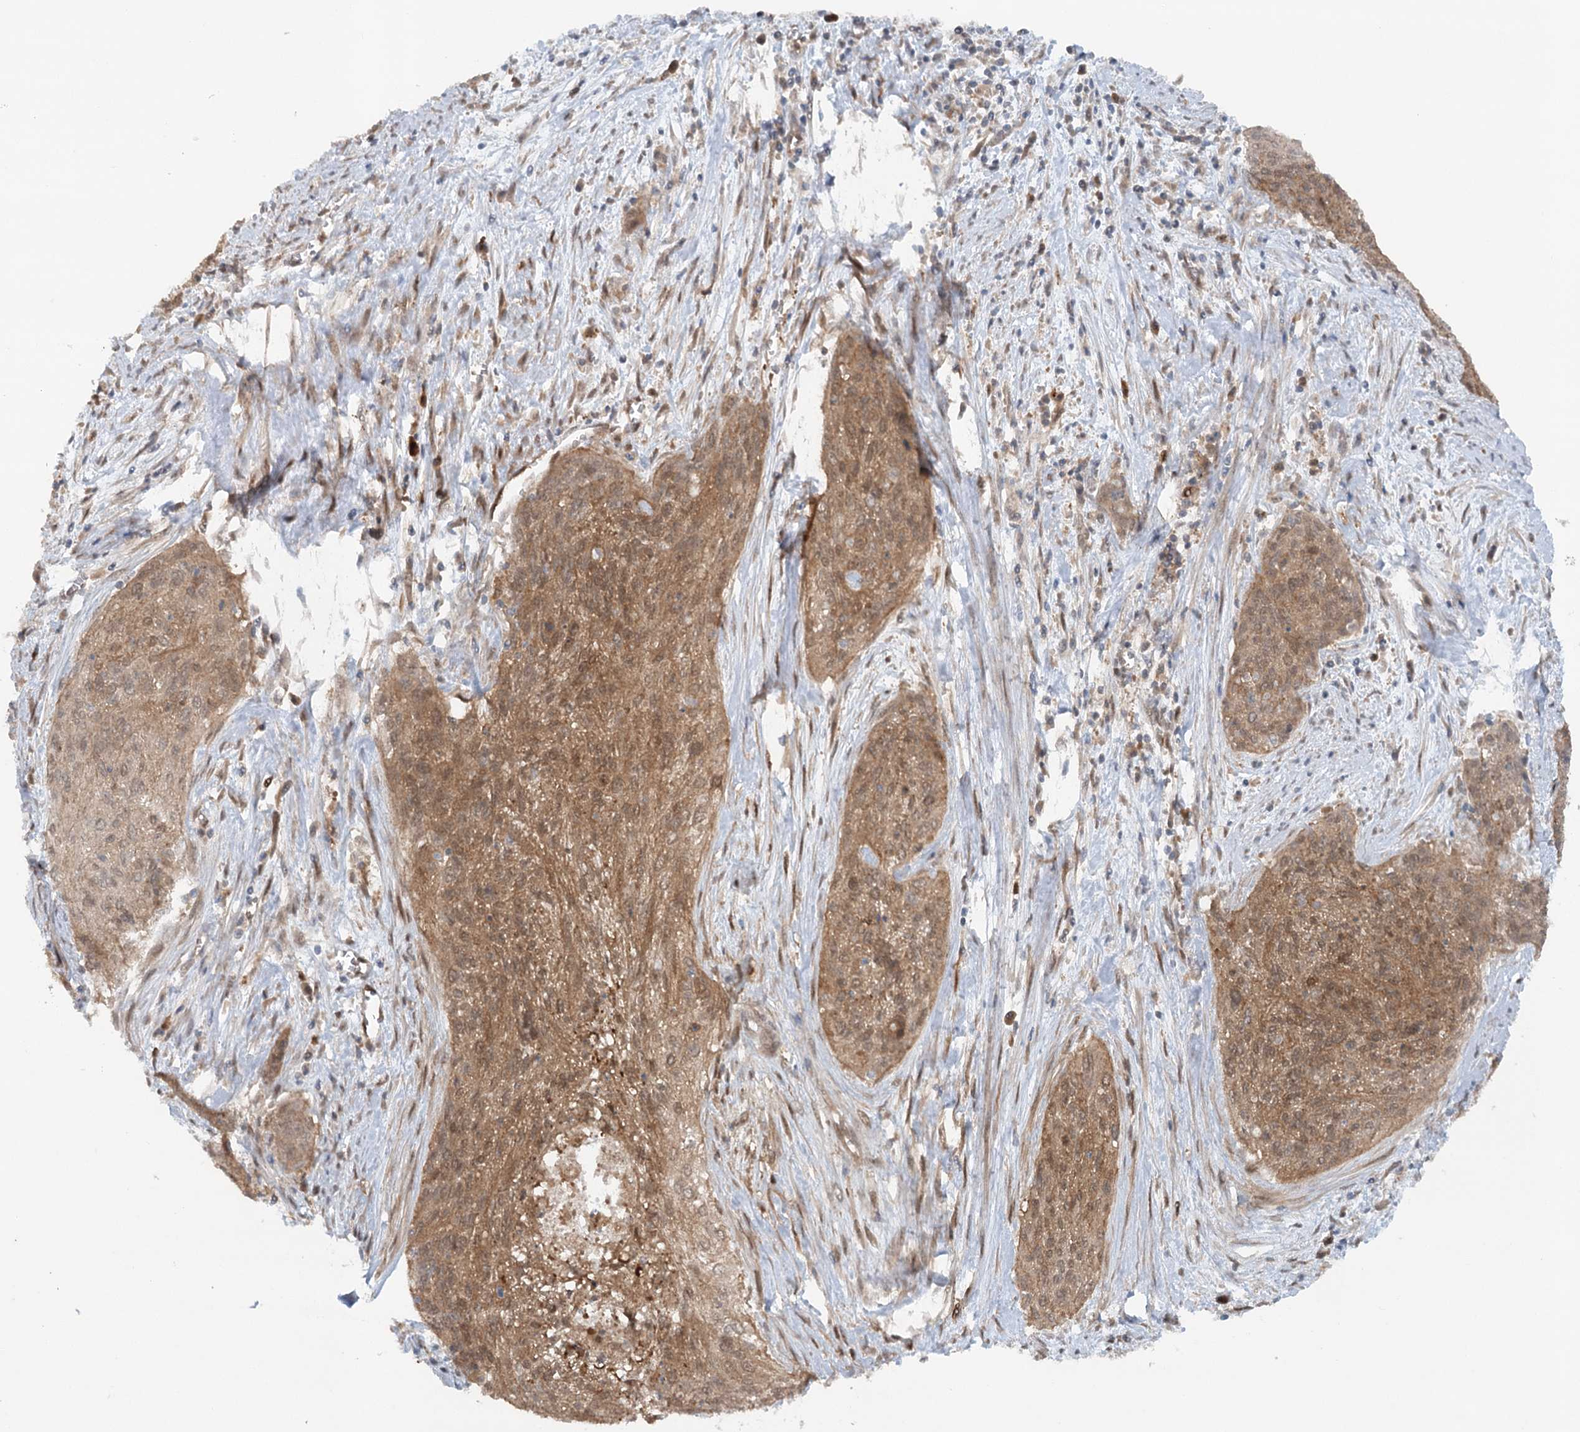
{"staining": {"intensity": "moderate", "quantity": ">75%", "location": "cytoplasmic/membranous,nuclear"}, "tissue": "cervical cancer", "cell_type": "Tumor cells", "image_type": "cancer", "snomed": [{"axis": "morphology", "description": "Squamous cell carcinoma, NOS"}, {"axis": "topography", "description": "Cervix"}], "caption": "Immunohistochemical staining of squamous cell carcinoma (cervical) demonstrates medium levels of moderate cytoplasmic/membranous and nuclear protein expression in about >75% of tumor cells.", "gene": "GBE1", "patient": {"sex": "female", "age": 55}}